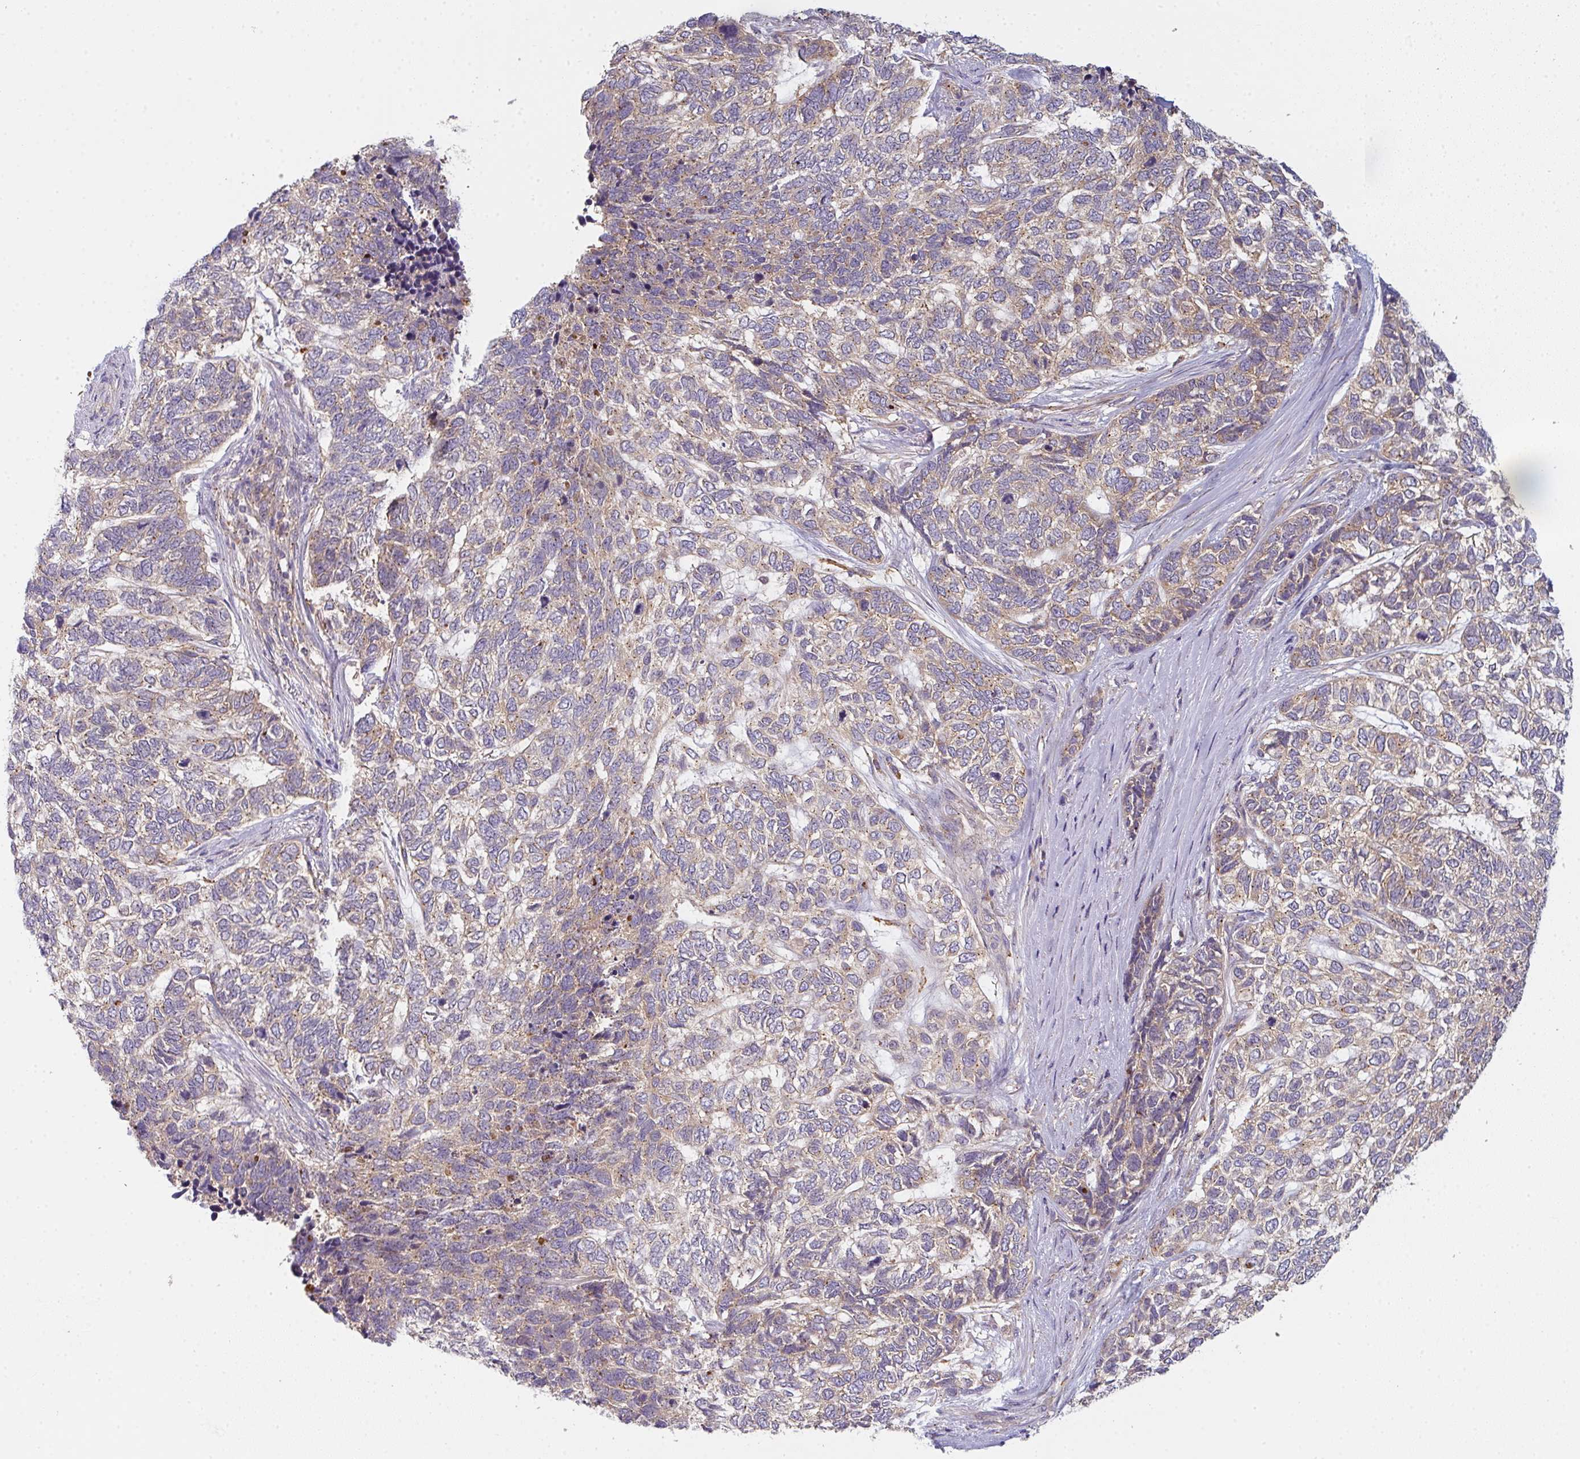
{"staining": {"intensity": "weak", "quantity": "25%-75%", "location": "cytoplasmic/membranous"}, "tissue": "skin cancer", "cell_type": "Tumor cells", "image_type": "cancer", "snomed": [{"axis": "morphology", "description": "Basal cell carcinoma"}, {"axis": "topography", "description": "Skin"}], "caption": "This is a photomicrograph of IHC staining of skin cancer, which shows weak positivity in the cytoplasmic/membranous of tumor cells.", "gene": "SNX5", "patient": {"sex": "female", "age": 65}}